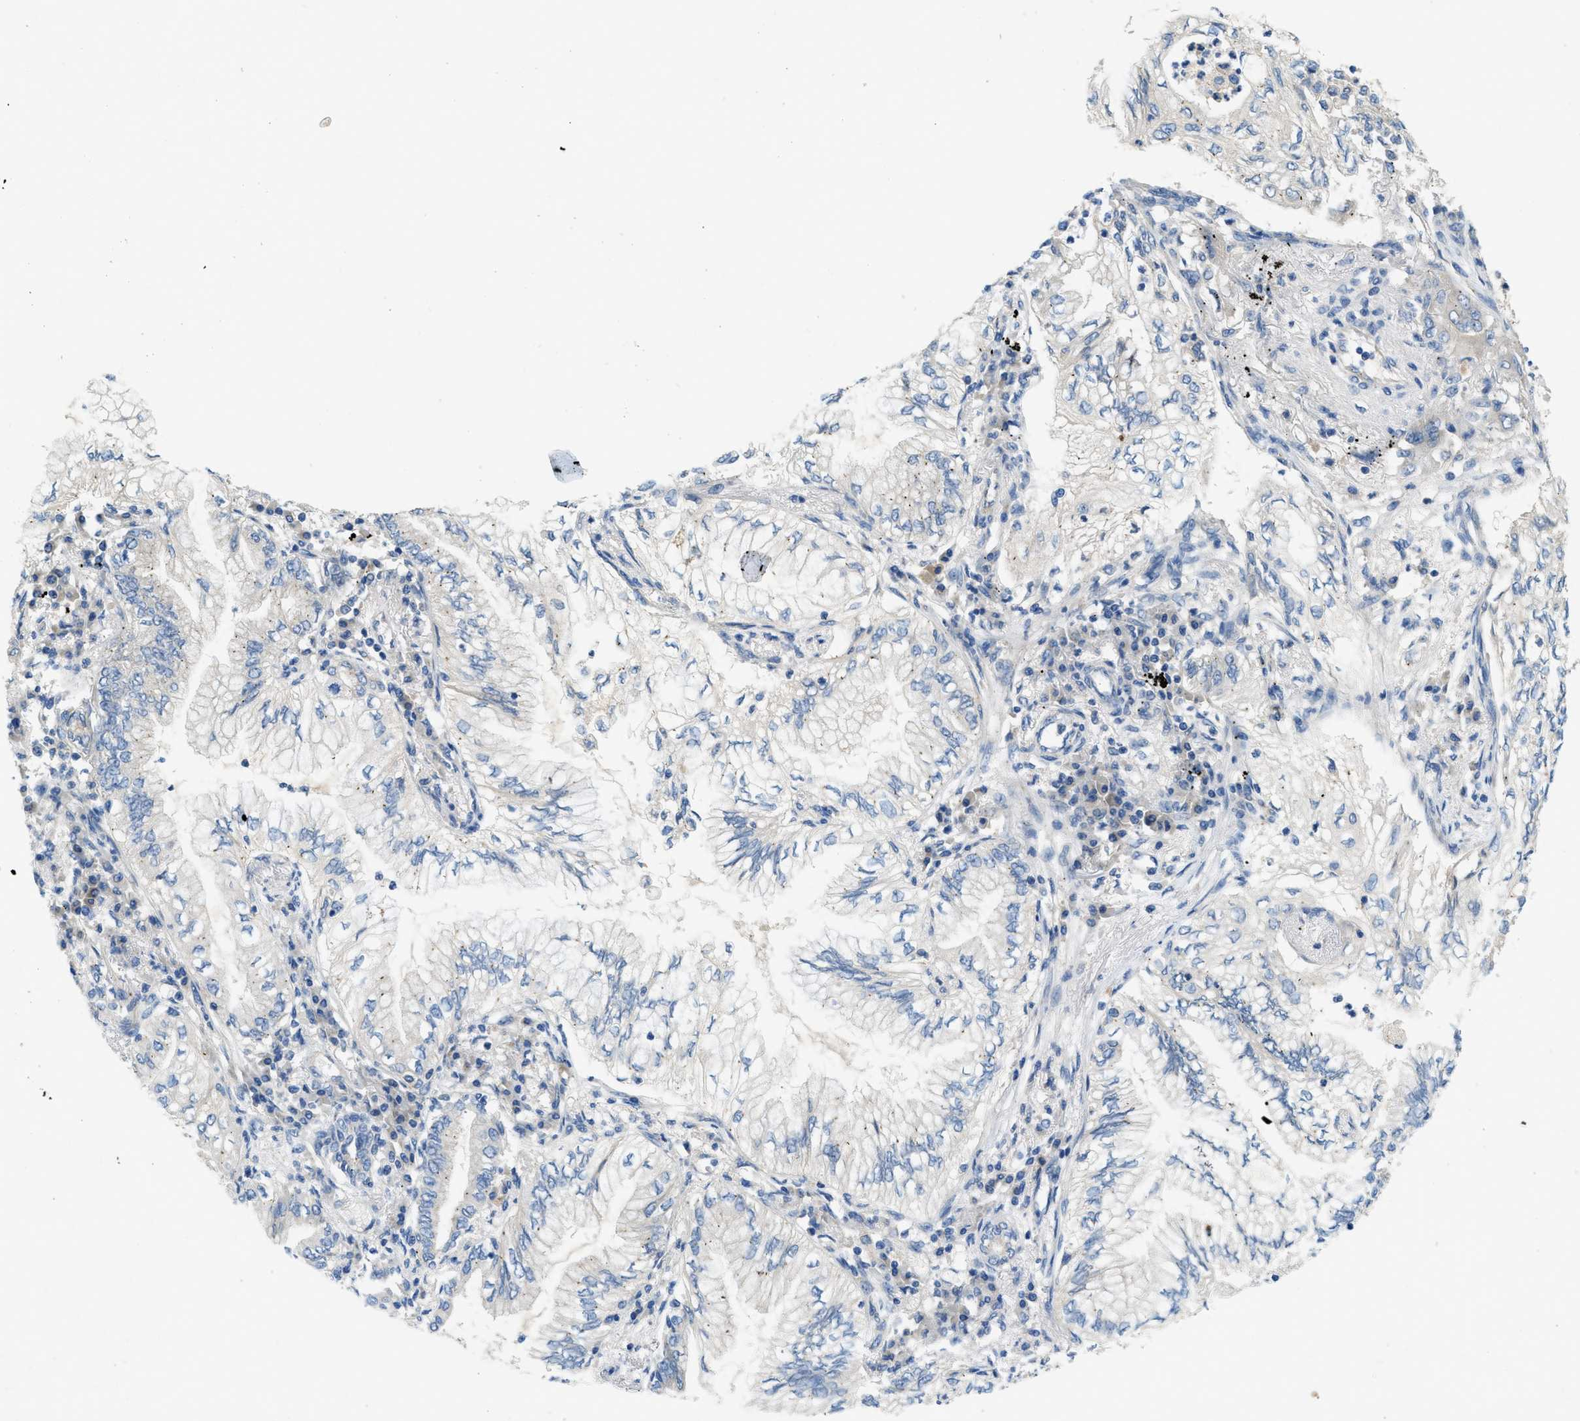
{"staining": {"intensity": "negative", "quantity": "none", "location": "none"}, "tissue": "lung cancer", "cell_type": "Tumor cells", "image_type": "cancer", "snomed": [{"axis": "morphology", "description": "Normal tissue, NOS"}, {"axis": "morphology", "description": "Adenocarcinoma, NOS"}, {"axis": "topography", "description": "Bronchus"}, {"axis": "topography", "description": "Lung"}], "caption": "DAB (3,3'-diaminobenzidine) immunohistochemical staining of adenocarcinoma (lung) shows no significant expression in tumor cells.", "gene": "RIPK2", "patient": {"sex": "female", "age": 70}}